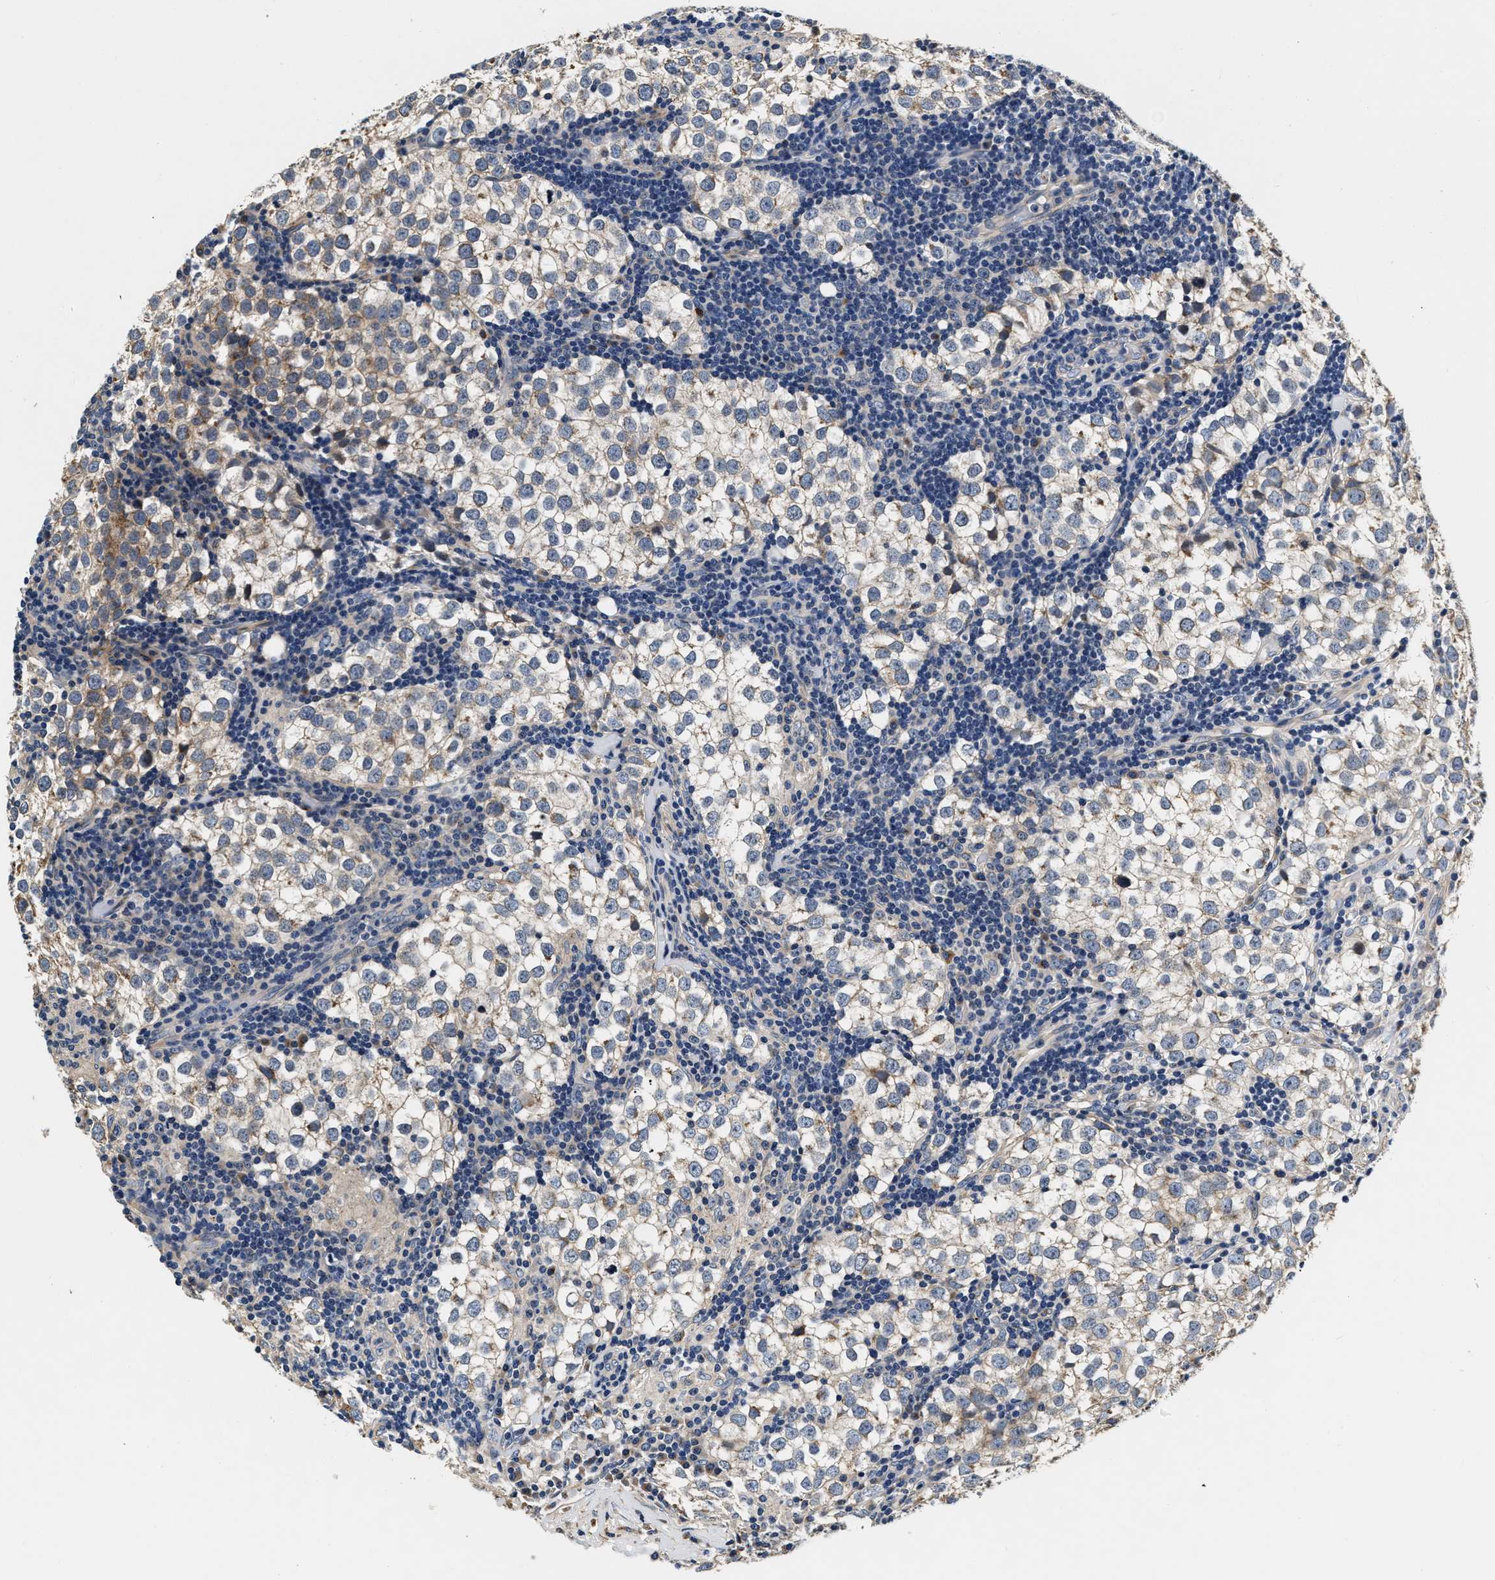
{"staining": {"intensity": "weak", "quantity": "25%-75%", "location": "cytoplasmic/membranous"}, "tissue": "testis cancer", "cell_type": "Tumor cells", "image_type": "cancer", "snomed": [{"axis": "morphology", "description": "Seminoma, NOS"}, {"axis": "morphology", "description": "Carcinoma, Embryonal, NOS"}, {"axis": "topography", "description": "Testis"}], "caption": "Testis seminoma was stained to show a protein in brown. There is low levels of weak cytoplasmic/membranous positivity in about 25%-75% of tumor cells.", "gene": "ABCG8", "patient": {"sex": "male", "age": 36}}